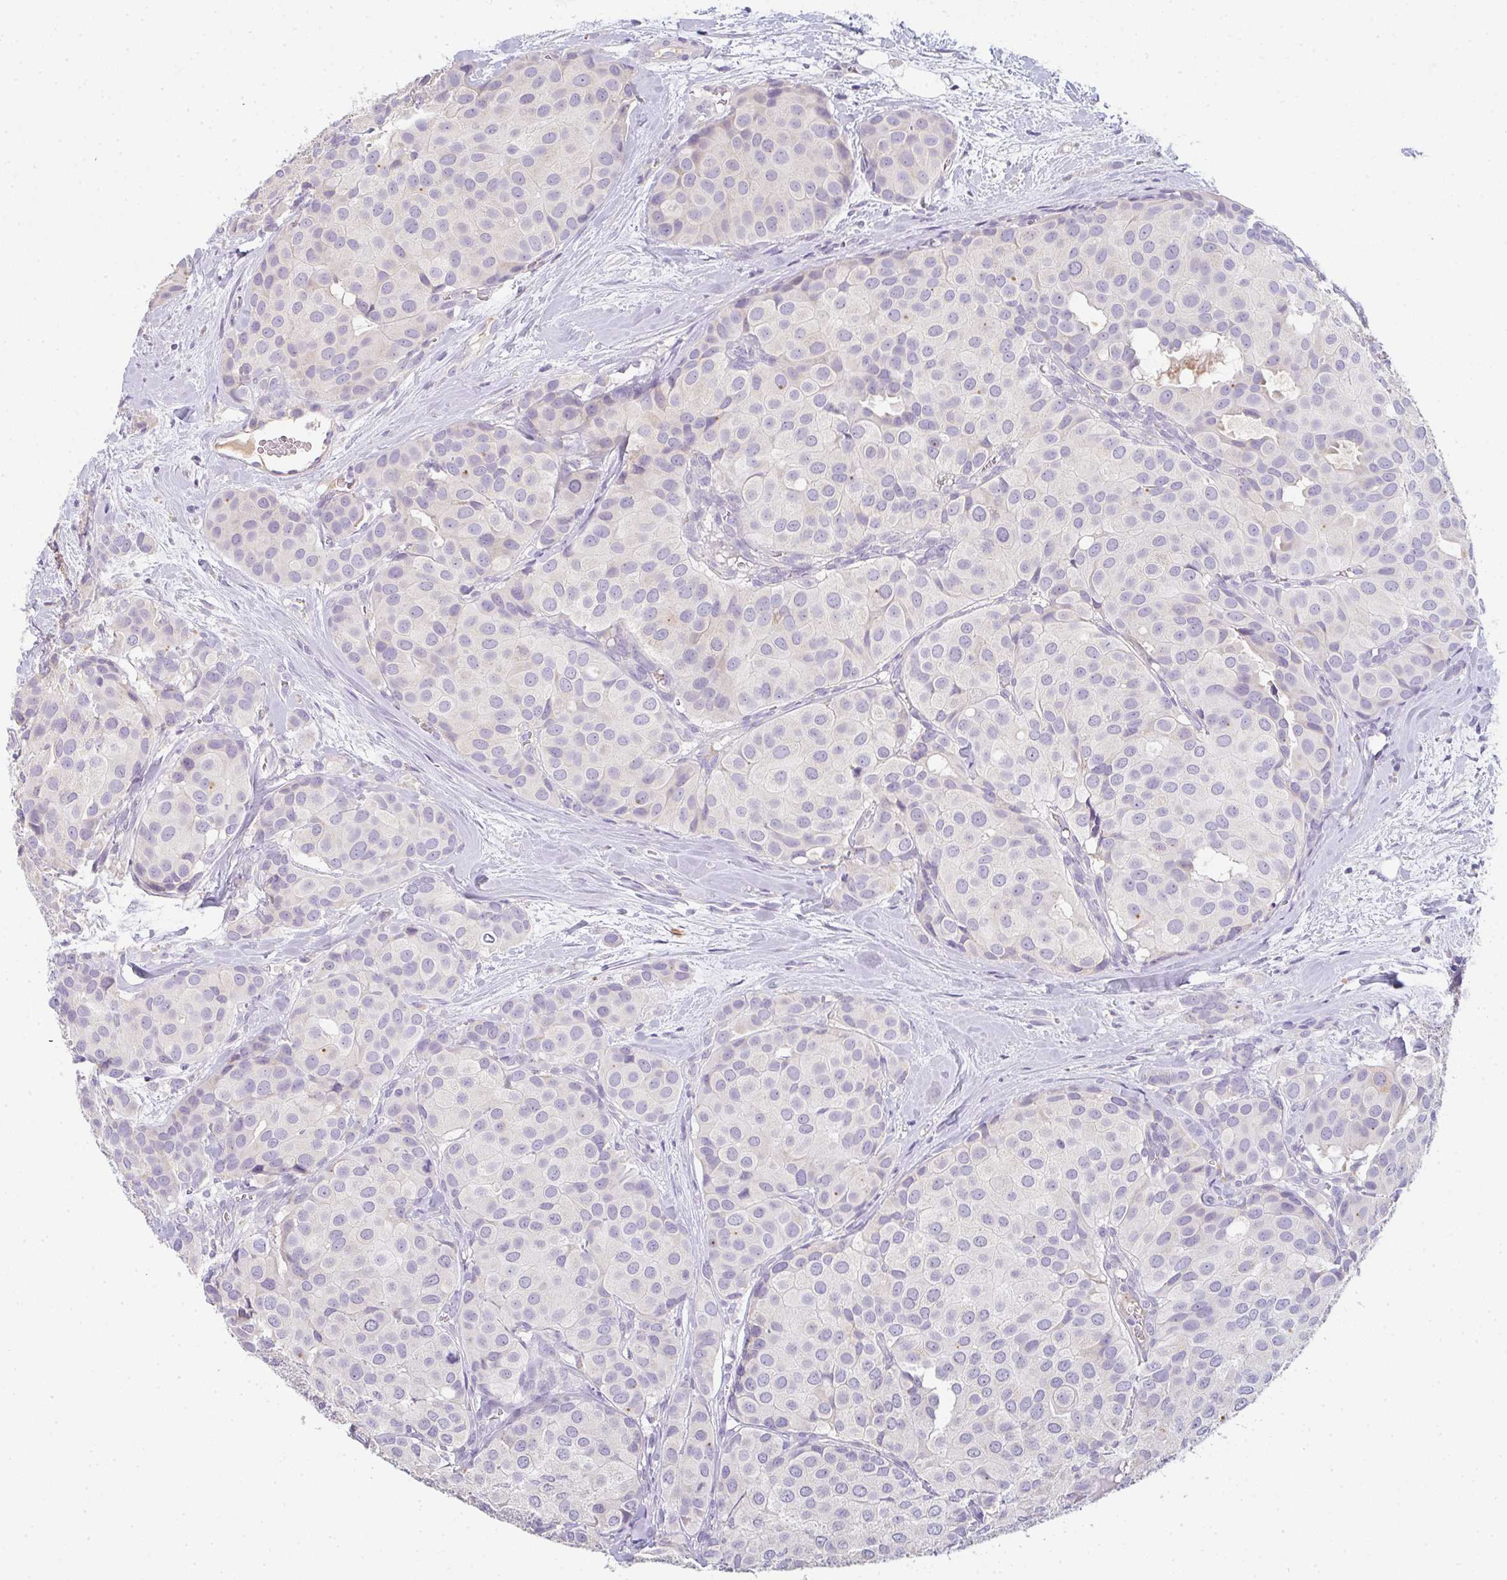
{"staining": {"intensity": "negative", "quantity": "none", "location": "none"}, "tissue": "breast cancer", "cell_type": "Tumor cells", "image_type": "cancer", "snomed": [{"axis": "morphology", "description": "Duct carcinoma"}, {"axis": "topography", "description": "Breast"}], "caption": "DAB immunohistochemical staining of breast intraductal carcinoma demonstrates no significant positivity in tumor cells. (DAB (3,3'-diaminobenzidine) immunohistochemistry with hematoxylin counter stain).", "gene": "ZNF215", "patient": {"sex": "female", "age": 70}}